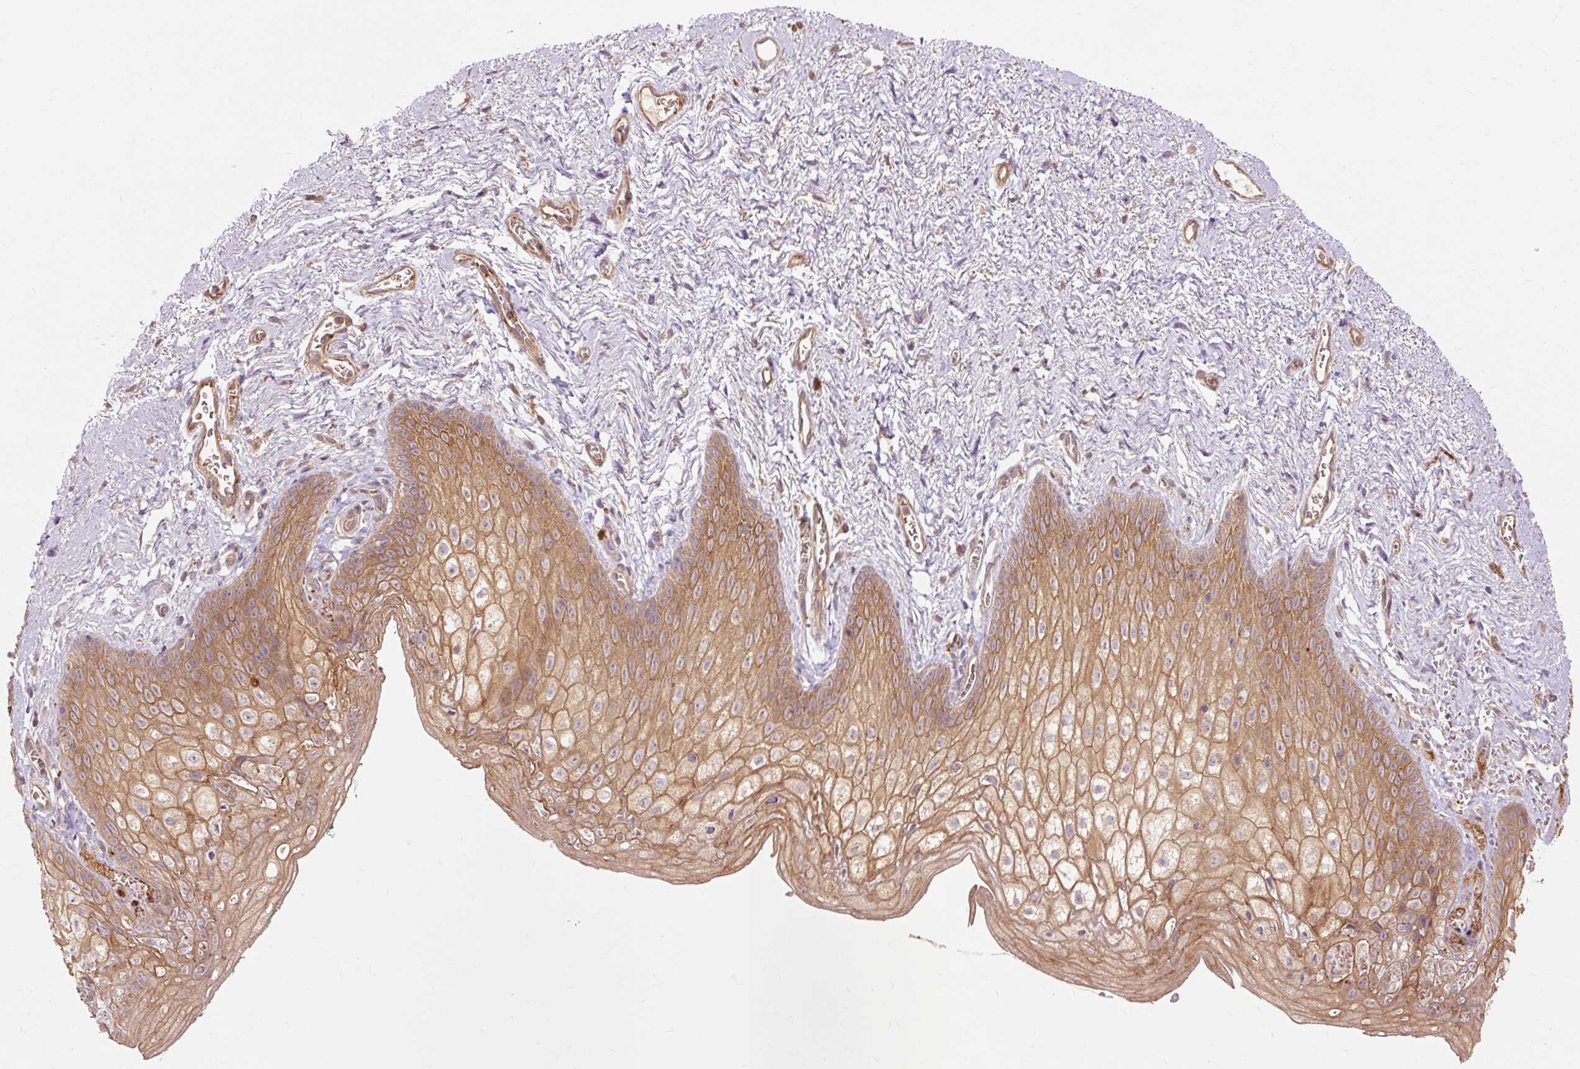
{"staining": {"intensity": "moderate", "quantity": ">75%", "location": "cytoplasmic/membranous"}, "tissue": "vagina", "cell_type": "Squamous epithelial cells", "image_type": "normal", "snomed": [{"axis": "morphology", "description": "Normal tissue, NOS"}, {"axis": "topography", "description": "Vulva"}, {"axis": "topography", "description": "Vagina"}, {"axis": "topography", "description": "Peripheral nerve tissue"}], "caption": "DAB immunohistochemical staining of normal vagina demonstrates moderate cytoplasmic/membranous protein expression in approximately >75% of squamous epithelial cells. The staining was performed using DAB, with brown indicating positive protein expression. Nuclei are stained blue with hematoxylin.", "gene": "RIPOR3", "patient": {"sex": "female", "age": 66}}